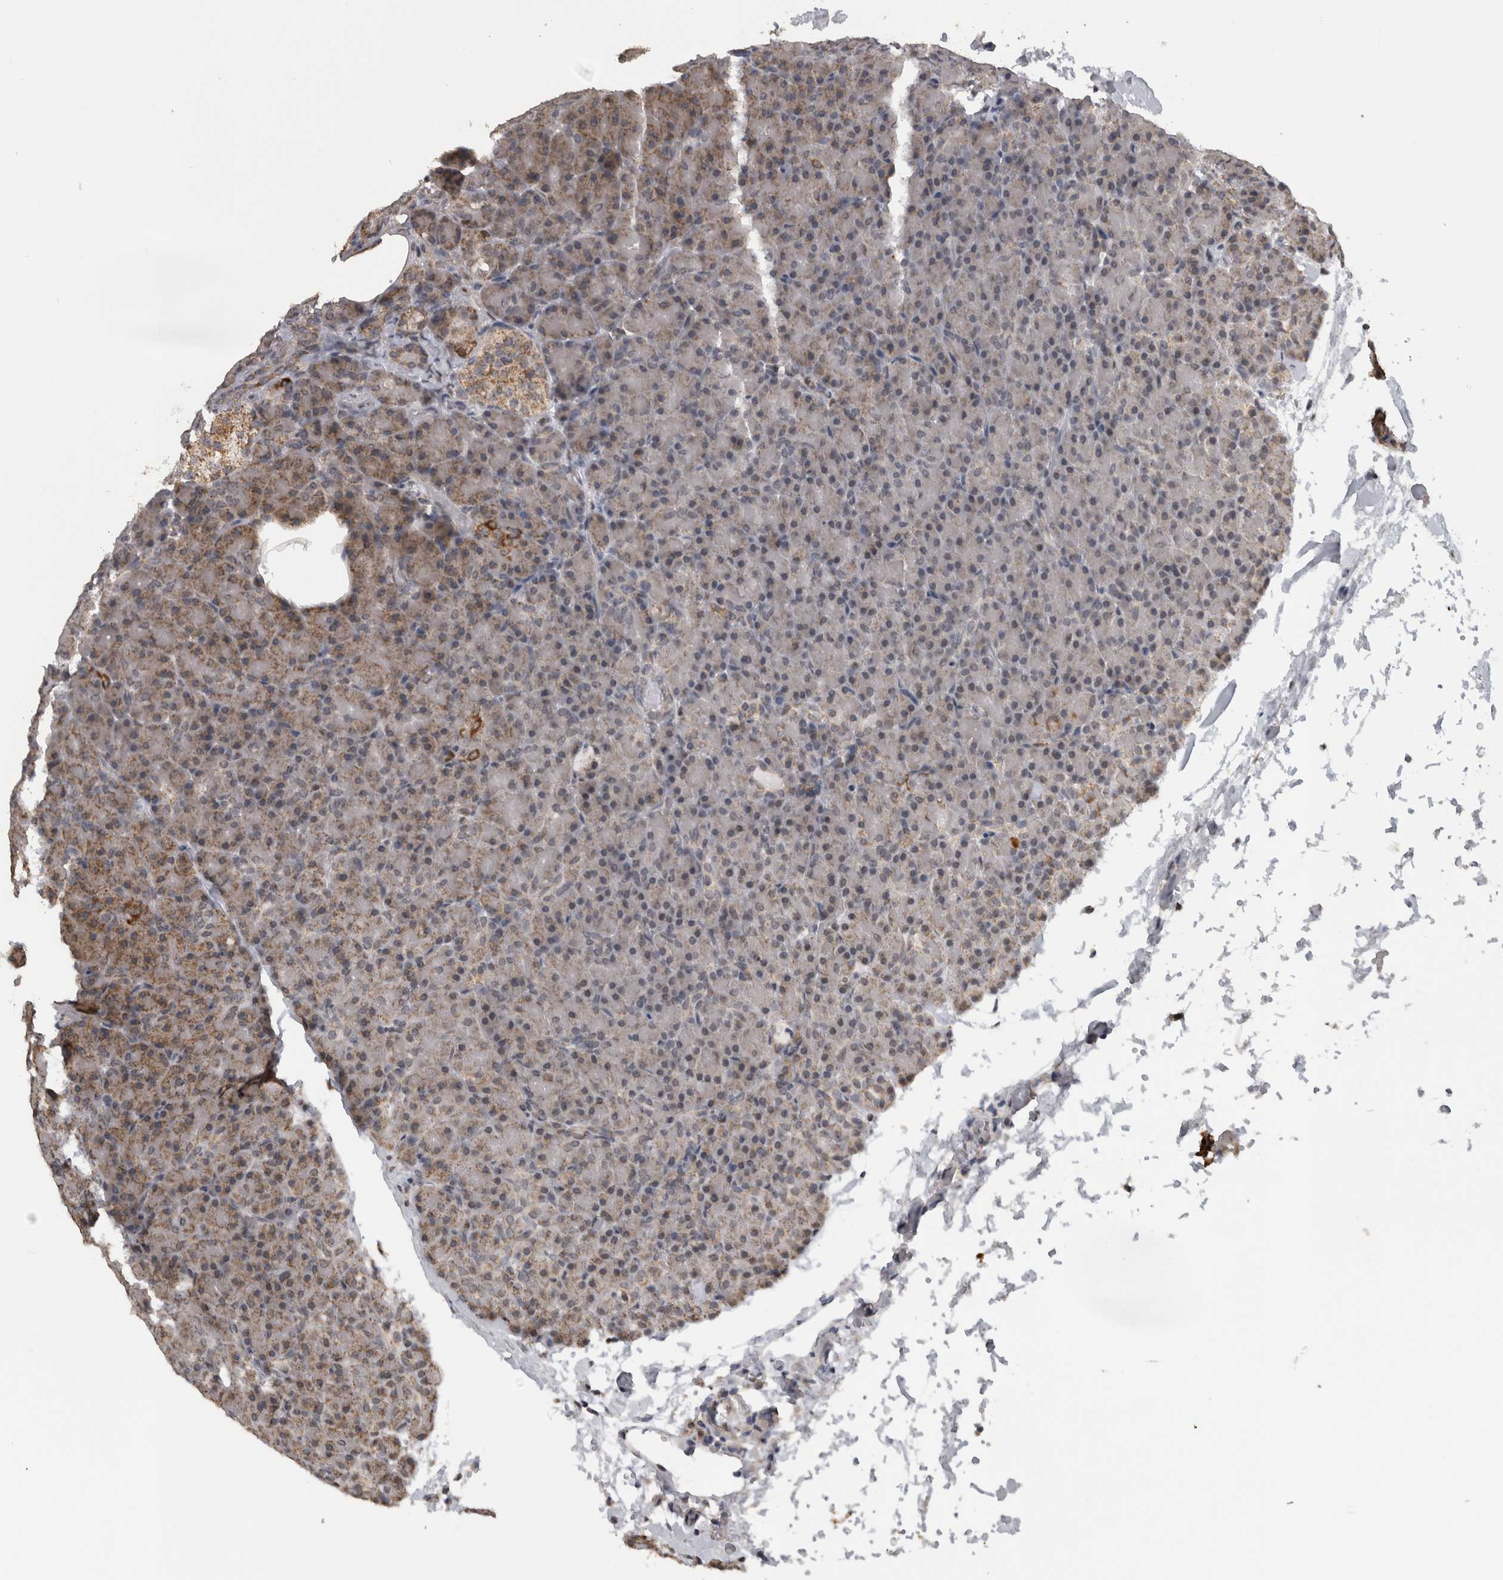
{"staining": {"intensity": "moderate", "quantity": "25%-75%", "location": "cytoplasmic/membranous"}, "tissue": "pancreas", "cell_type": "Exocrine glandular cells", "image_type": "normal", "snomed": [{"axis": "morphology", "description": "Normal tissue, NOS"}, {"axis": "topography", "description": "Pancreas"}], "caption": "Immunohistochemical staining of unremarkable pancreas exhibits moderate cytoplasmic/membranous protein positivity in about 25%-75% of exocrine glandular cells.", "gene": "OR2K2", "patient": {"sex": "female", "age": 43}}